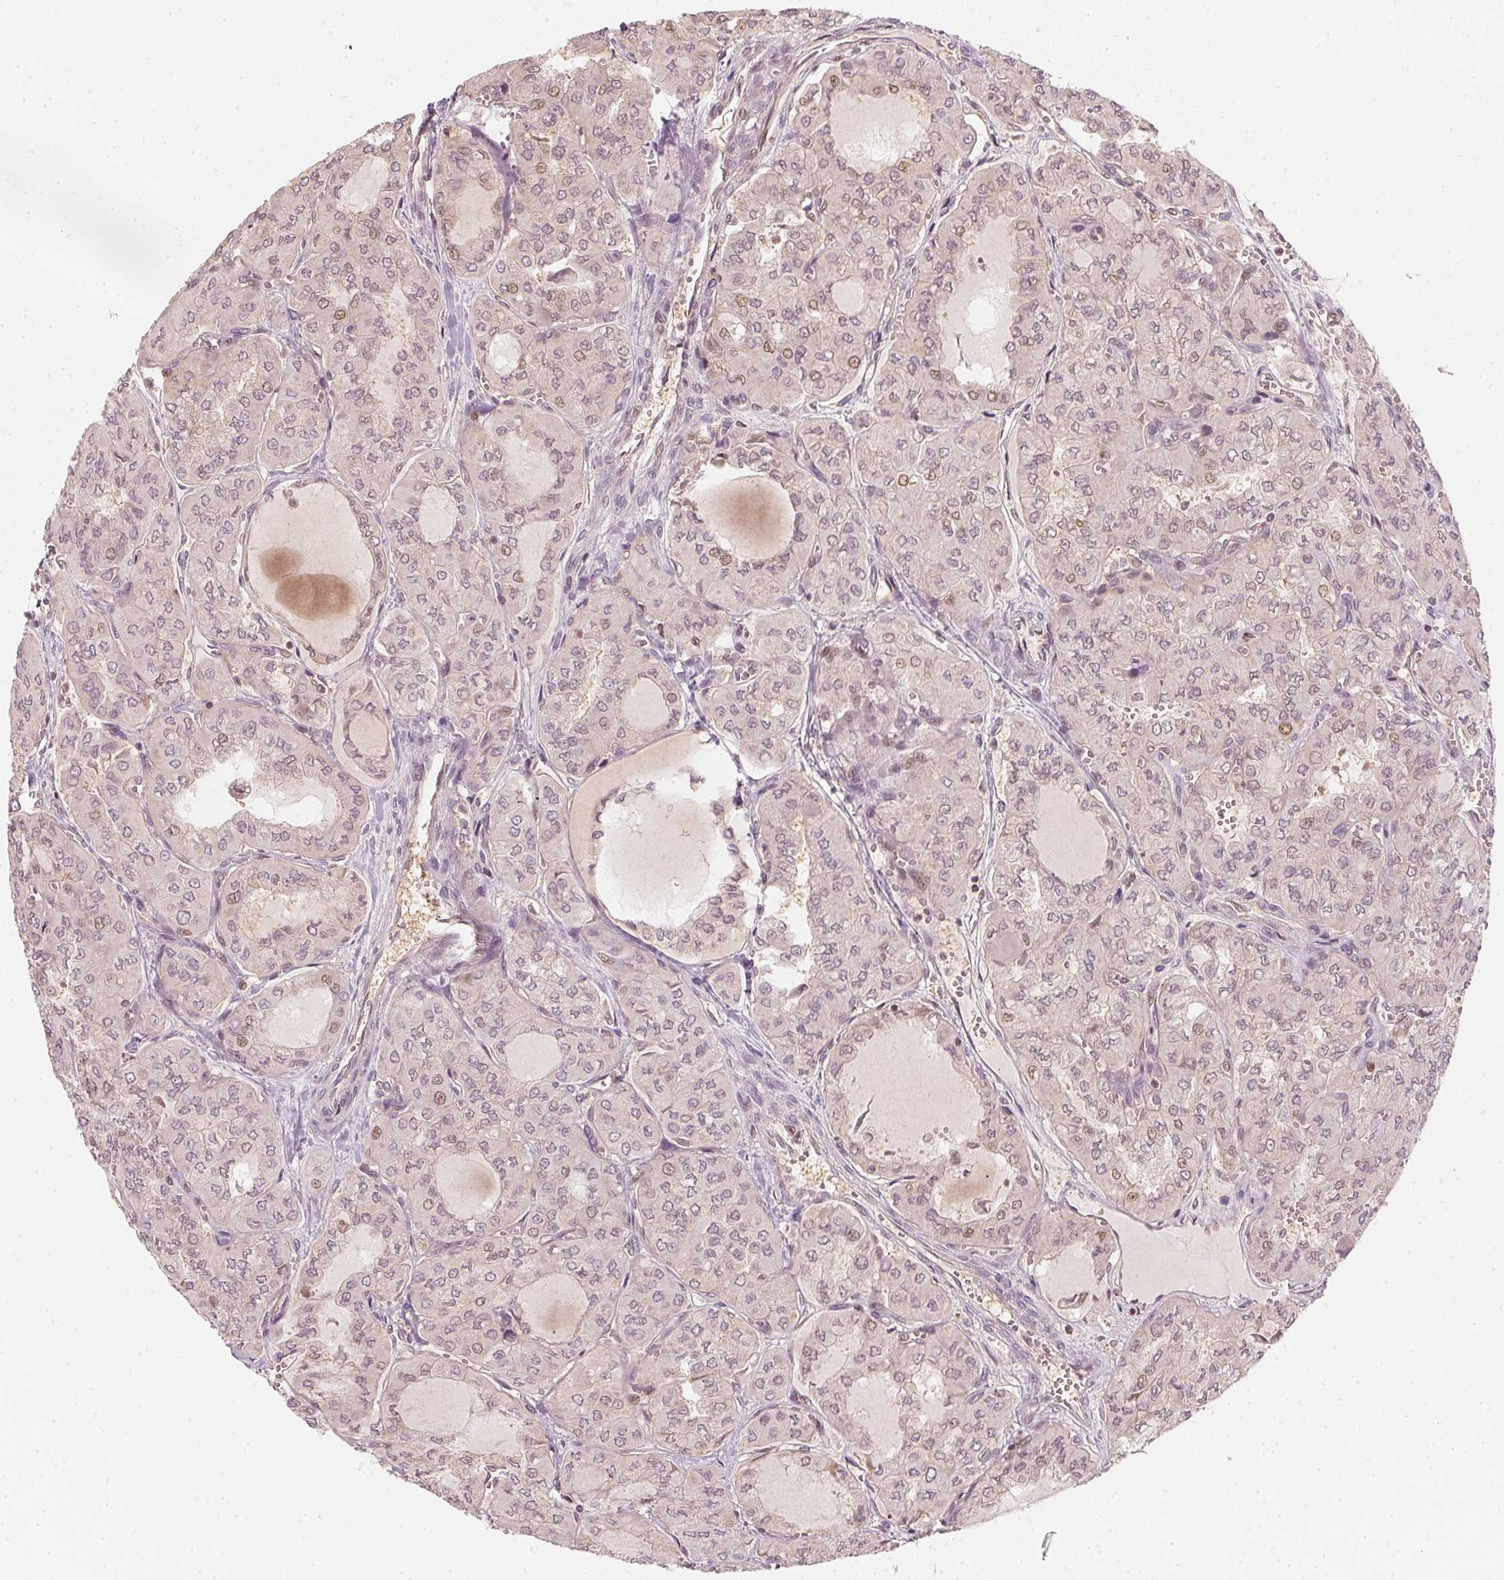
{"staining": {"intensity": "weak", "quantity": "25%-75%", "location": "nuclear"}, "tissue": "thyroid cancer", "cell_type": "Tumor cells", "image_type": "cancer", "snomed": [{"axis": "morphology", "description": "Papillary adenocarcinoma, NOS"}, {"axis": "topography", "description": "Thyroid gland"}], "caption": "Papillary adenocarcinoma (thyroid) was stained to show a protein in brown. There is low levels of weak nuclear expression in about 25%-75% of tumor cells.", "gene": "UBE2L3", "patient": {"sex": "male", "age": 20}}